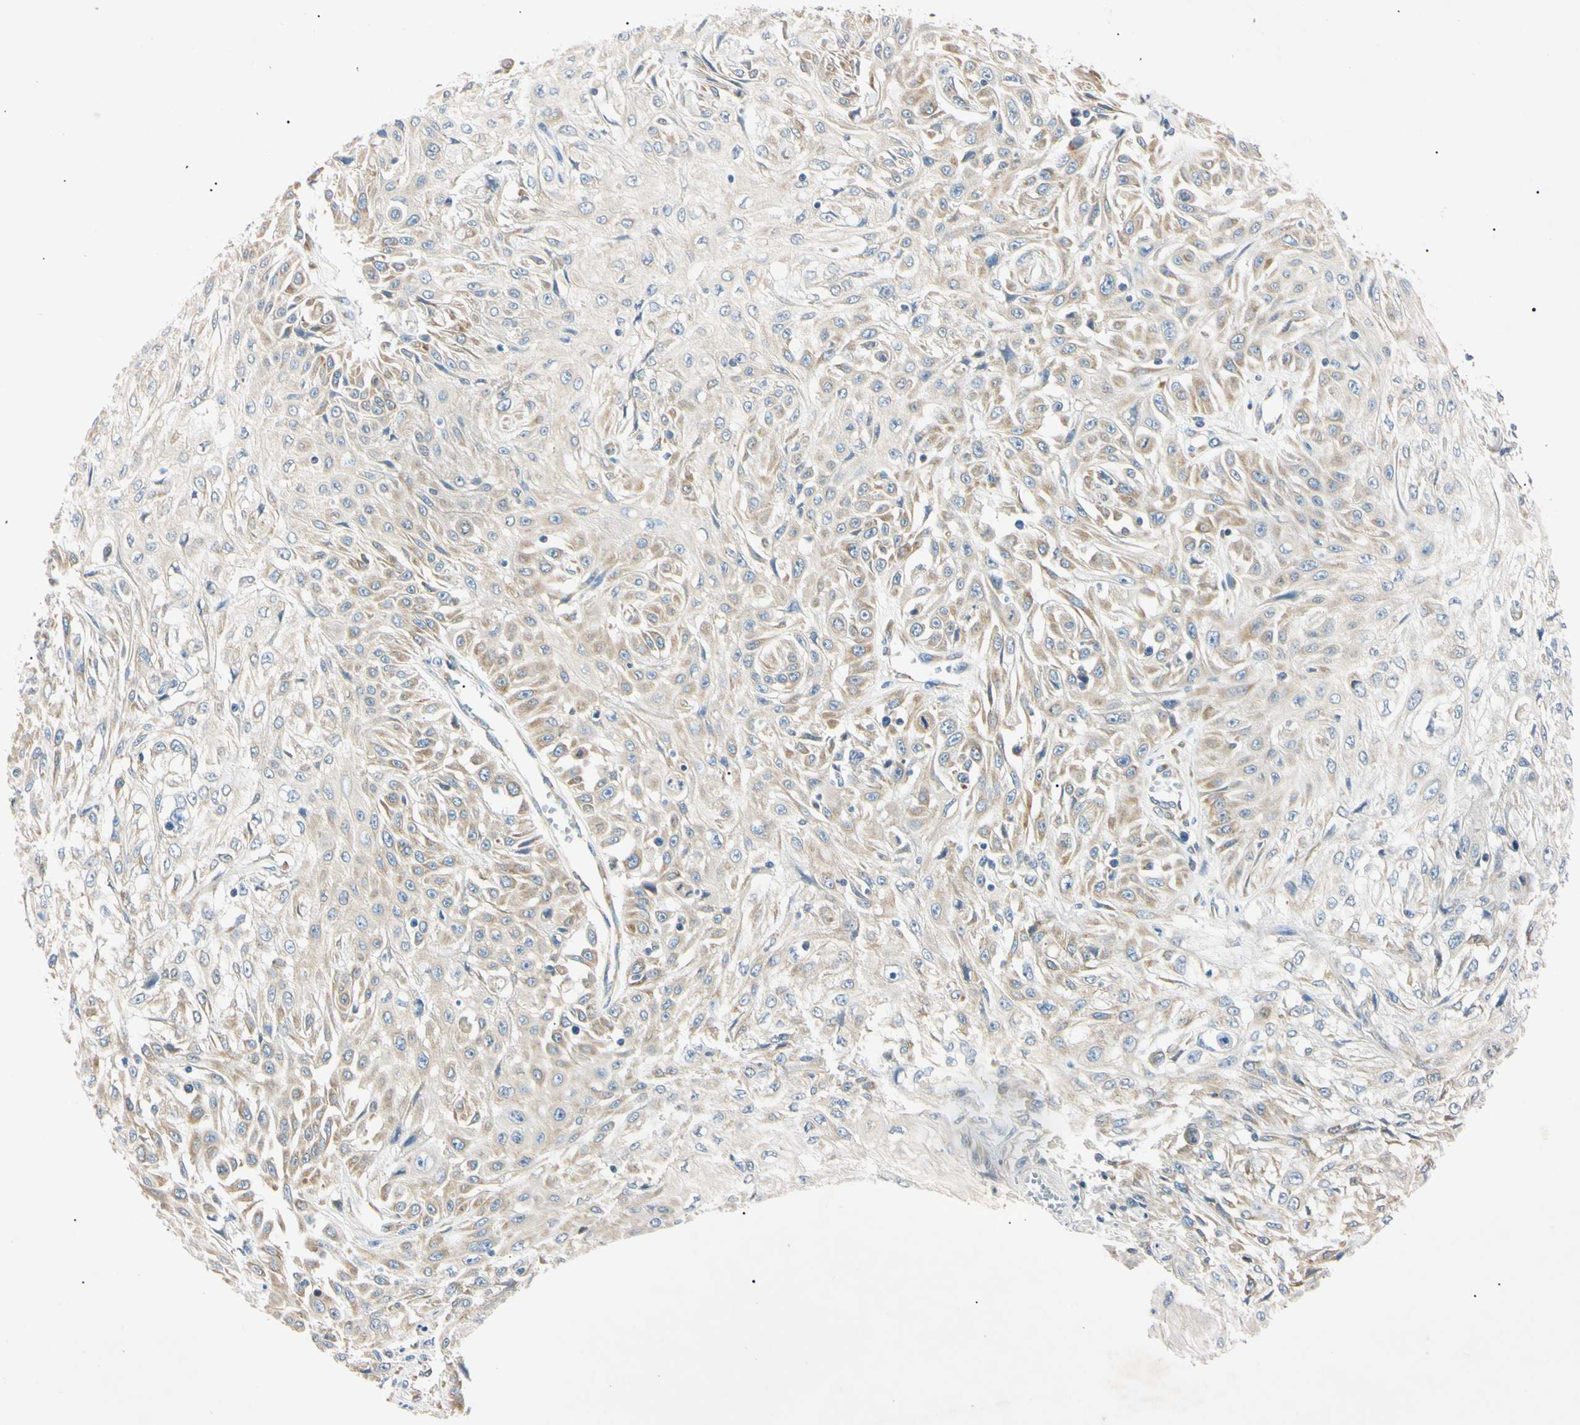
{"staining": {"intensity": "moderate", "quantity": "25%-75%", "location": "cytoplasmic/membranous"}, "tissue": "skin cancer", "cell_type": "Tumor cells", "image_type": "cancer", "snomed": [{"axis": "morphology", "description": "Squamous cell carcinoma, NOS"}, {"axis": "morphology", "description": "Squamous cell carcinoma, metastatic, NOS"}, {"axis": "topography", "description": "Skin"}, {"axis": "topography", "description": "Lymph node"}], "caption": "Protein expression analysis of skin cancer (squamous cell carcinoma) displays moderate cytoplasmic/membranous staining in about 25%-75% of tumor cells.", "gene": "DNAJB12", "patient": {"sex": "male", "age": 75}}